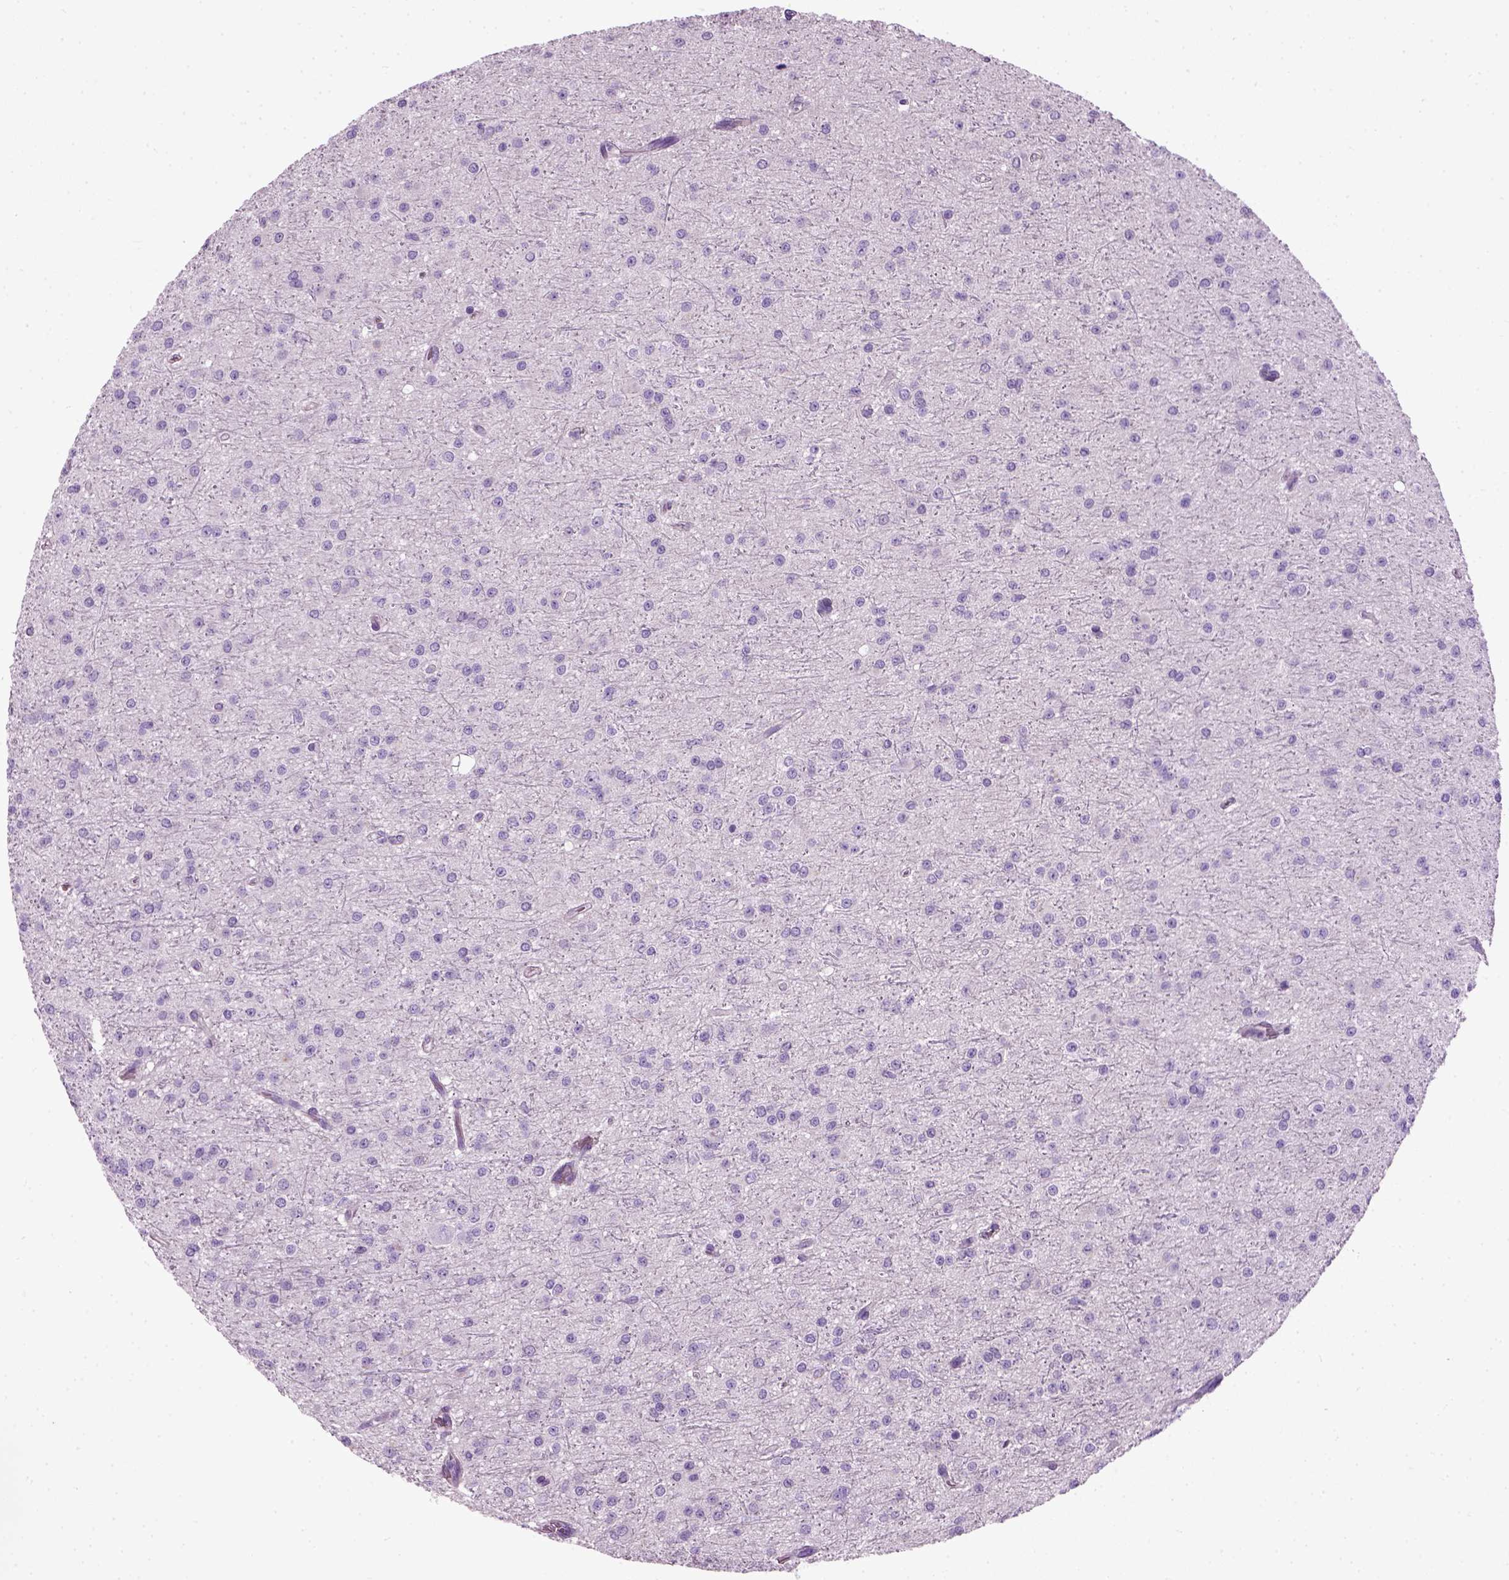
{"staining": {"intensity": "negative", "quantity": "none", "location": "none"}, "tissue": "glioma", "cell_type": "Tumor cells", "image_type": "cancer", "snomed": [{"axis": "morphology", "description": "Glioma, malignant, Low grade"}, {"axis": "topography", "description": "Brain"}], "caption": "Tumor cells show no significant positivity in low-grade glioma (malignant).", "gene": "FAM161A", "patient": {"sex": "male", "age": 27}}